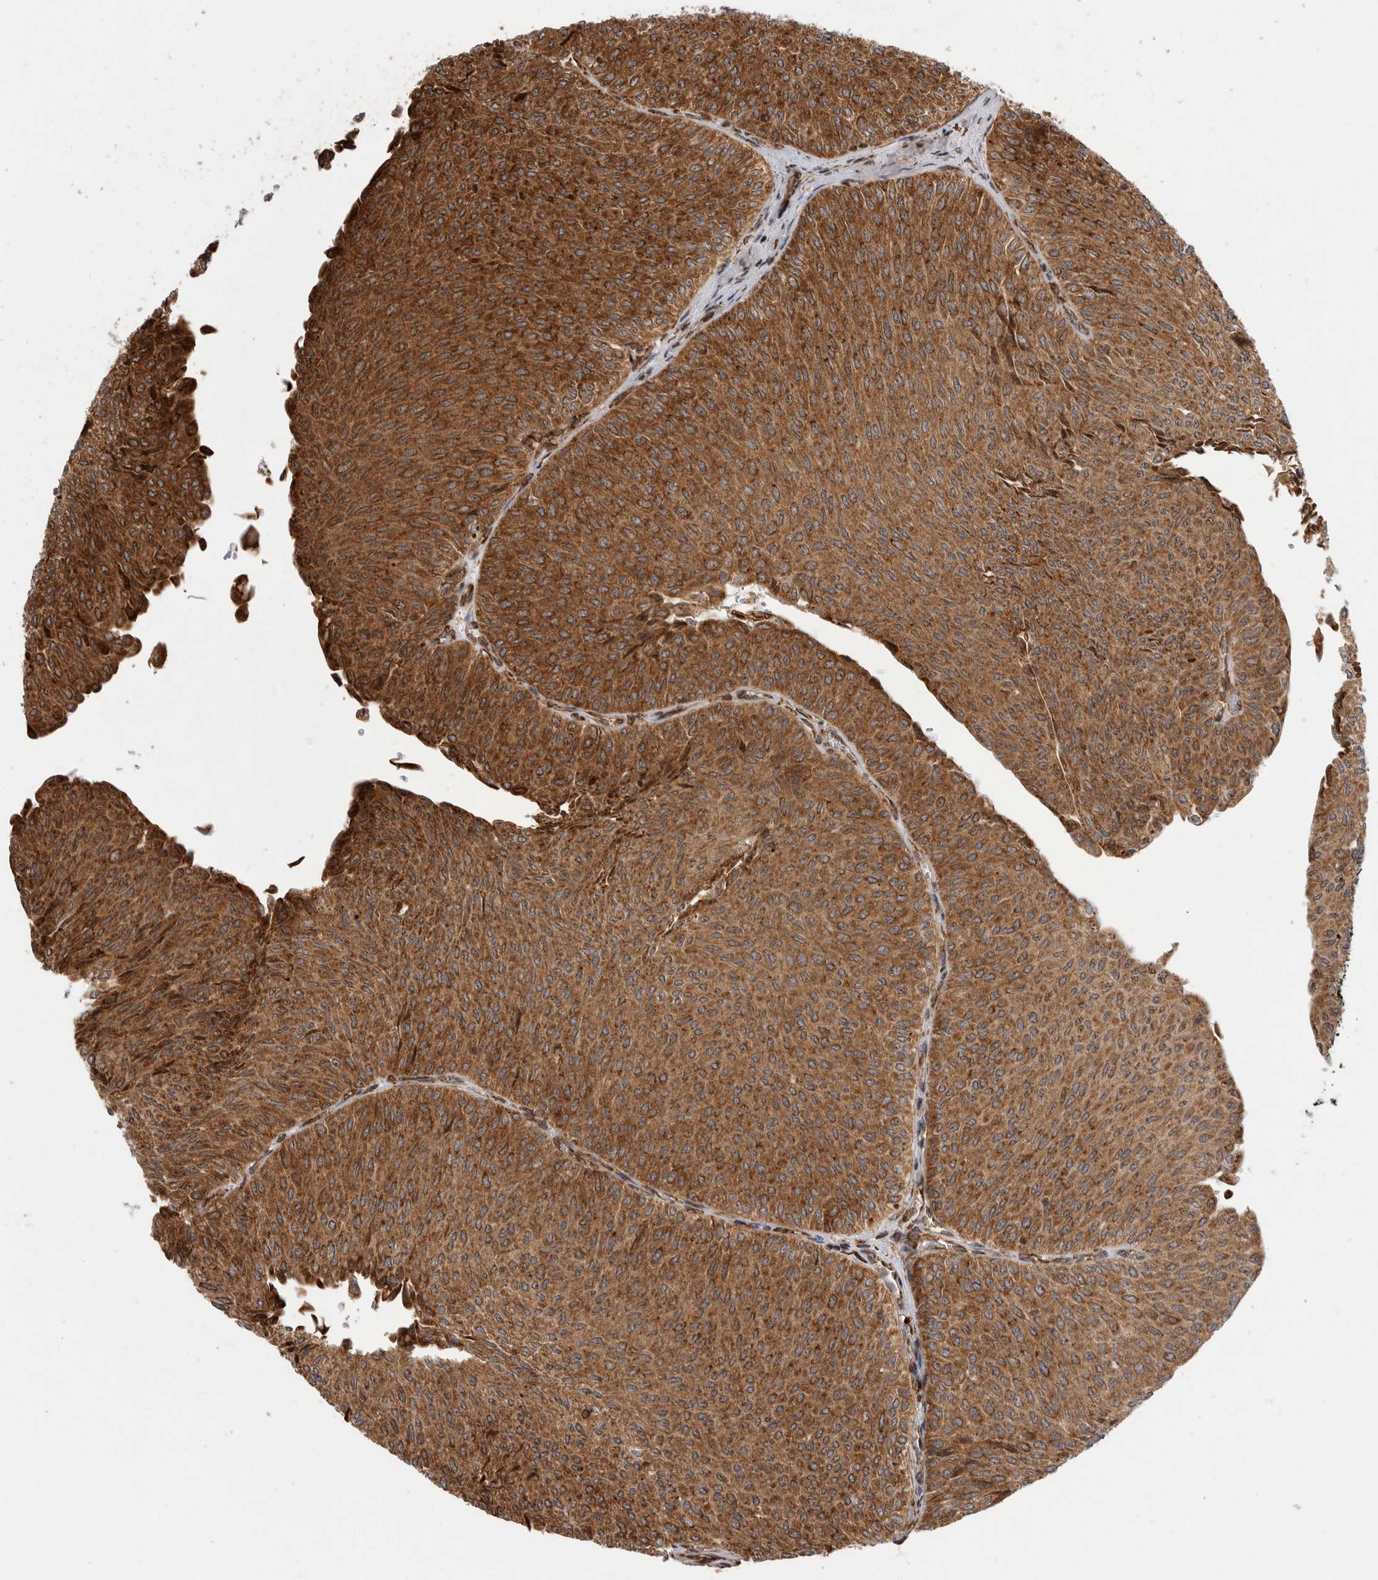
{"staining": {"intensity": "moderate", "quantity": ">75%", "location": "cytoplasmic/membranous"}, "tissue": "urothelial cancer", "cell_type": "Tumor cells", "image_type": "cancer", "snomed": [{"axis": "morphology", "description": "Urothelial carcinoma, Low grade"}, {"axis": "topography", "description": "Urinary bladder"}], "caption": "This micrograph displays low-grade urothelial carcinoma stained with immunohistochemistry (IHC) to label a protein in brown. The cytoplasmic/membranous of tumor cells show moderate positivity for the protein. Nuclei are counter-stained blue.", "gene": "FZD3", "patient": {"sex": "male", "age": 78}}